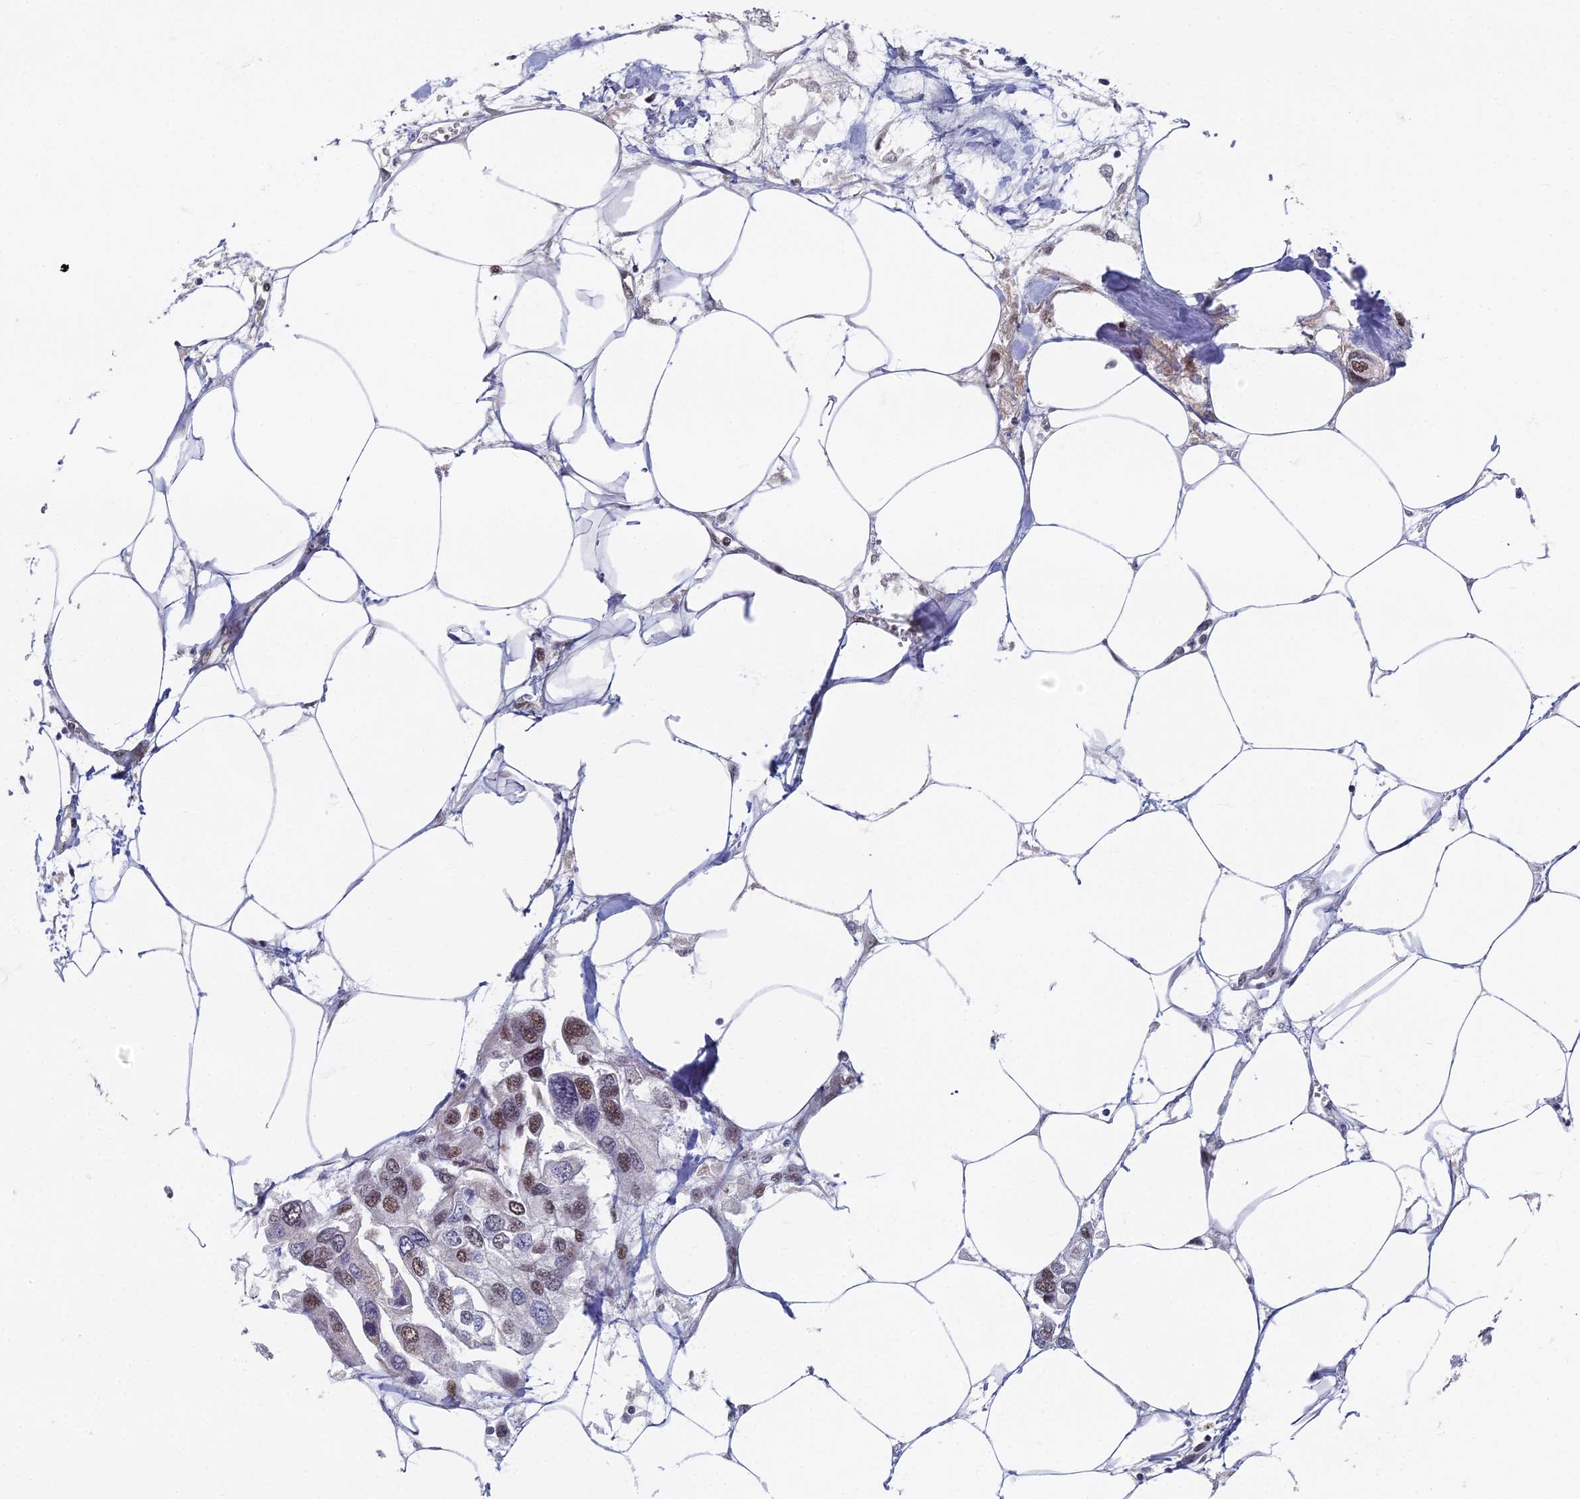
{"staining": {"intensity": "weak", "quantity": "25%-75%", "location": "nuclear"}, "tissue": "urothelial cancer", "cell_type": "Tumor cells", "image_type": "cancer", "snomed": [{"axis": "morphology", "description": "Urothelial carcinoma, High grade"}, {"axis": "topography", "description": "Urinary bladder"}], "caption": "High-grade urothelial carcinoma stained with immunohistochemistry reveals weak nuclear positivity in about 25%-75% of tumor cells.", "gene": "TAF13", "patient": {"sex": "male", "age": 67}}